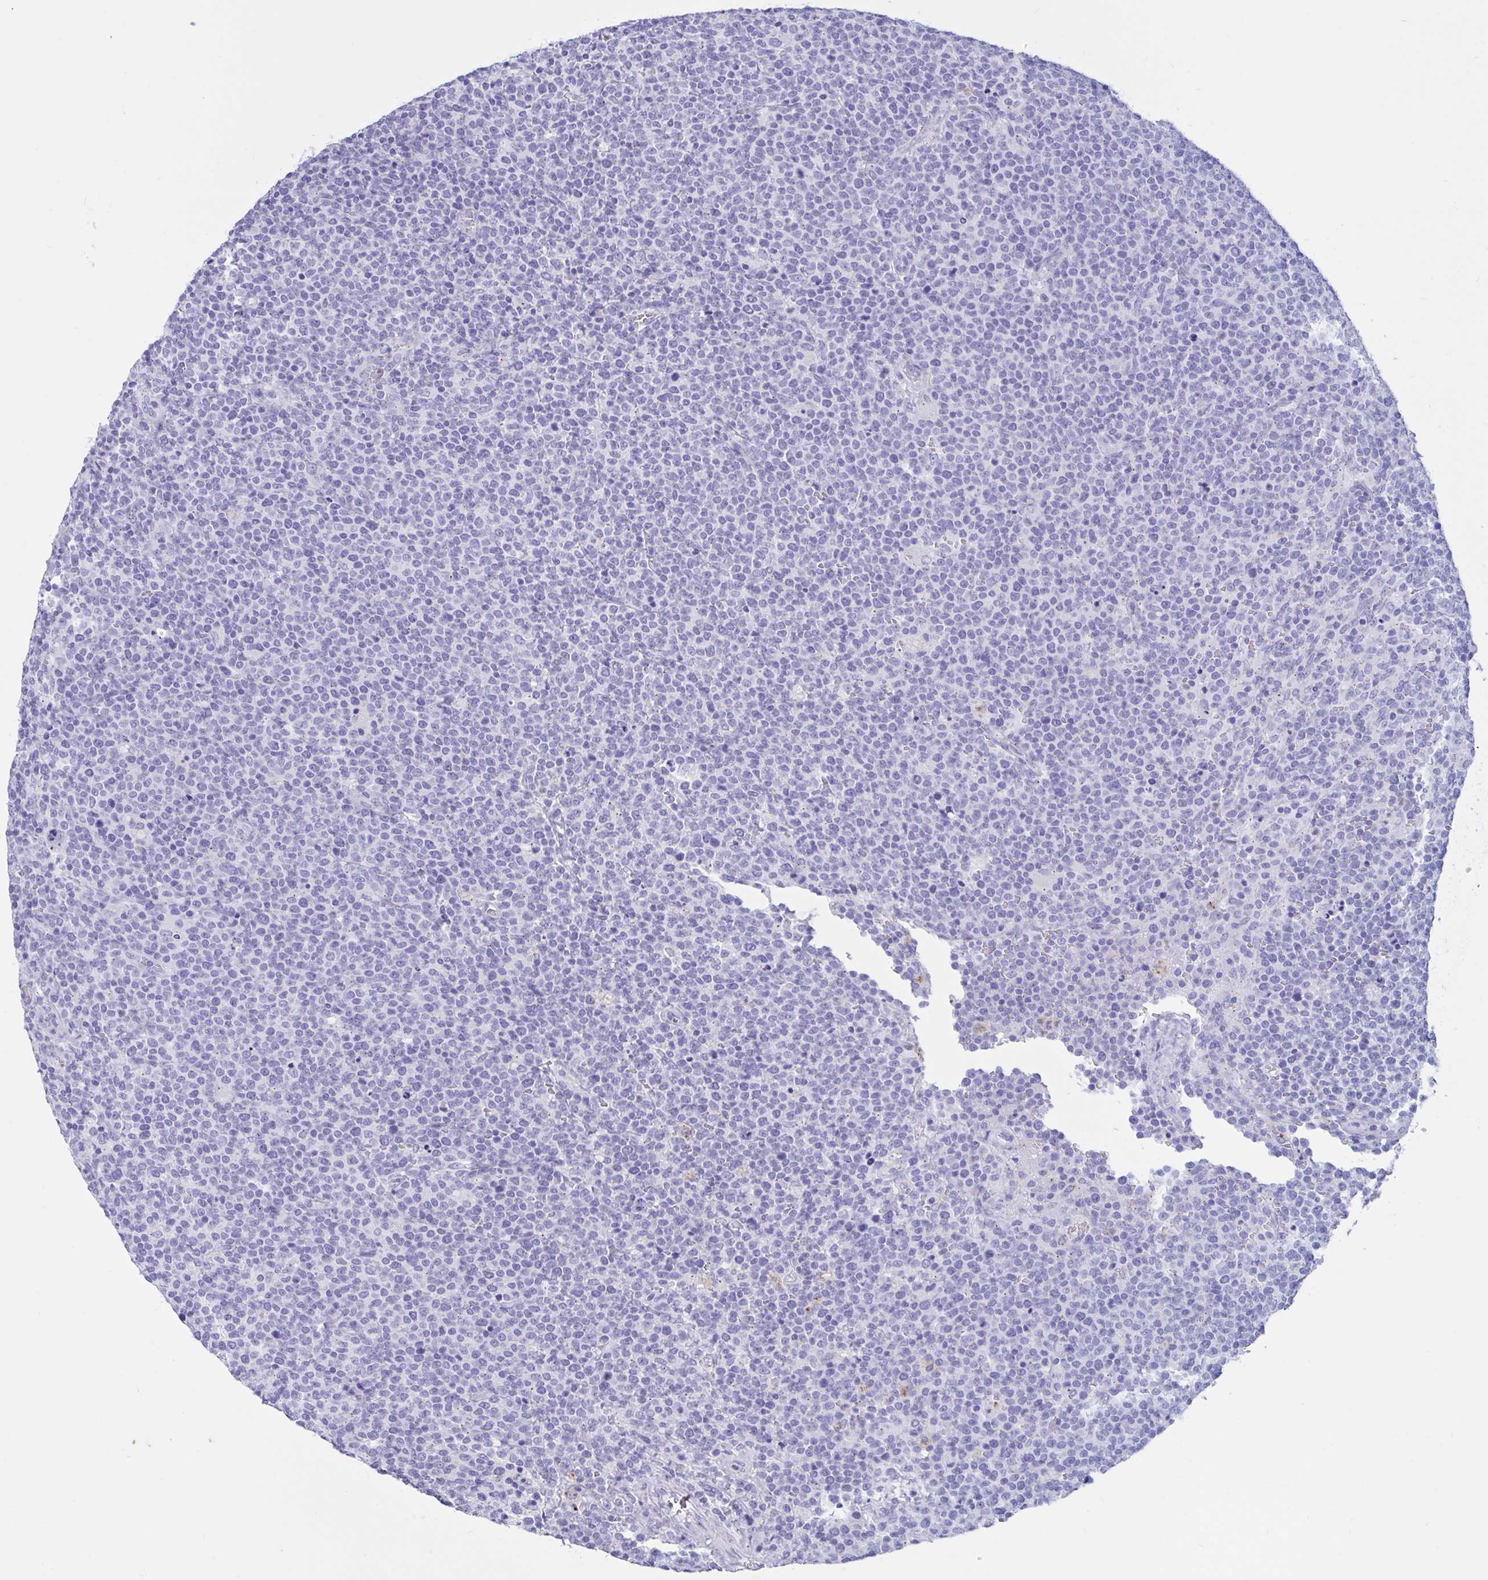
{"staining": {"intensity": "negative", "quantity": "none", "location": "none"}, "tissue": "lymphoma", "cell_type": "Tumor cells", "image_type": "cancer", "snomed": [{"axis": "morphology", "description": "Malignant lymphoma, non-Hodgkin's type, High grade"}, {"axis": "topography", "description": "Lymph node"}], "caption": "This is an immunohistochemistry image of lymphoma. There is no positivity in tumor cells.", "gene": "RNASE3", "patient": {"sex": "male", "age": 61}}